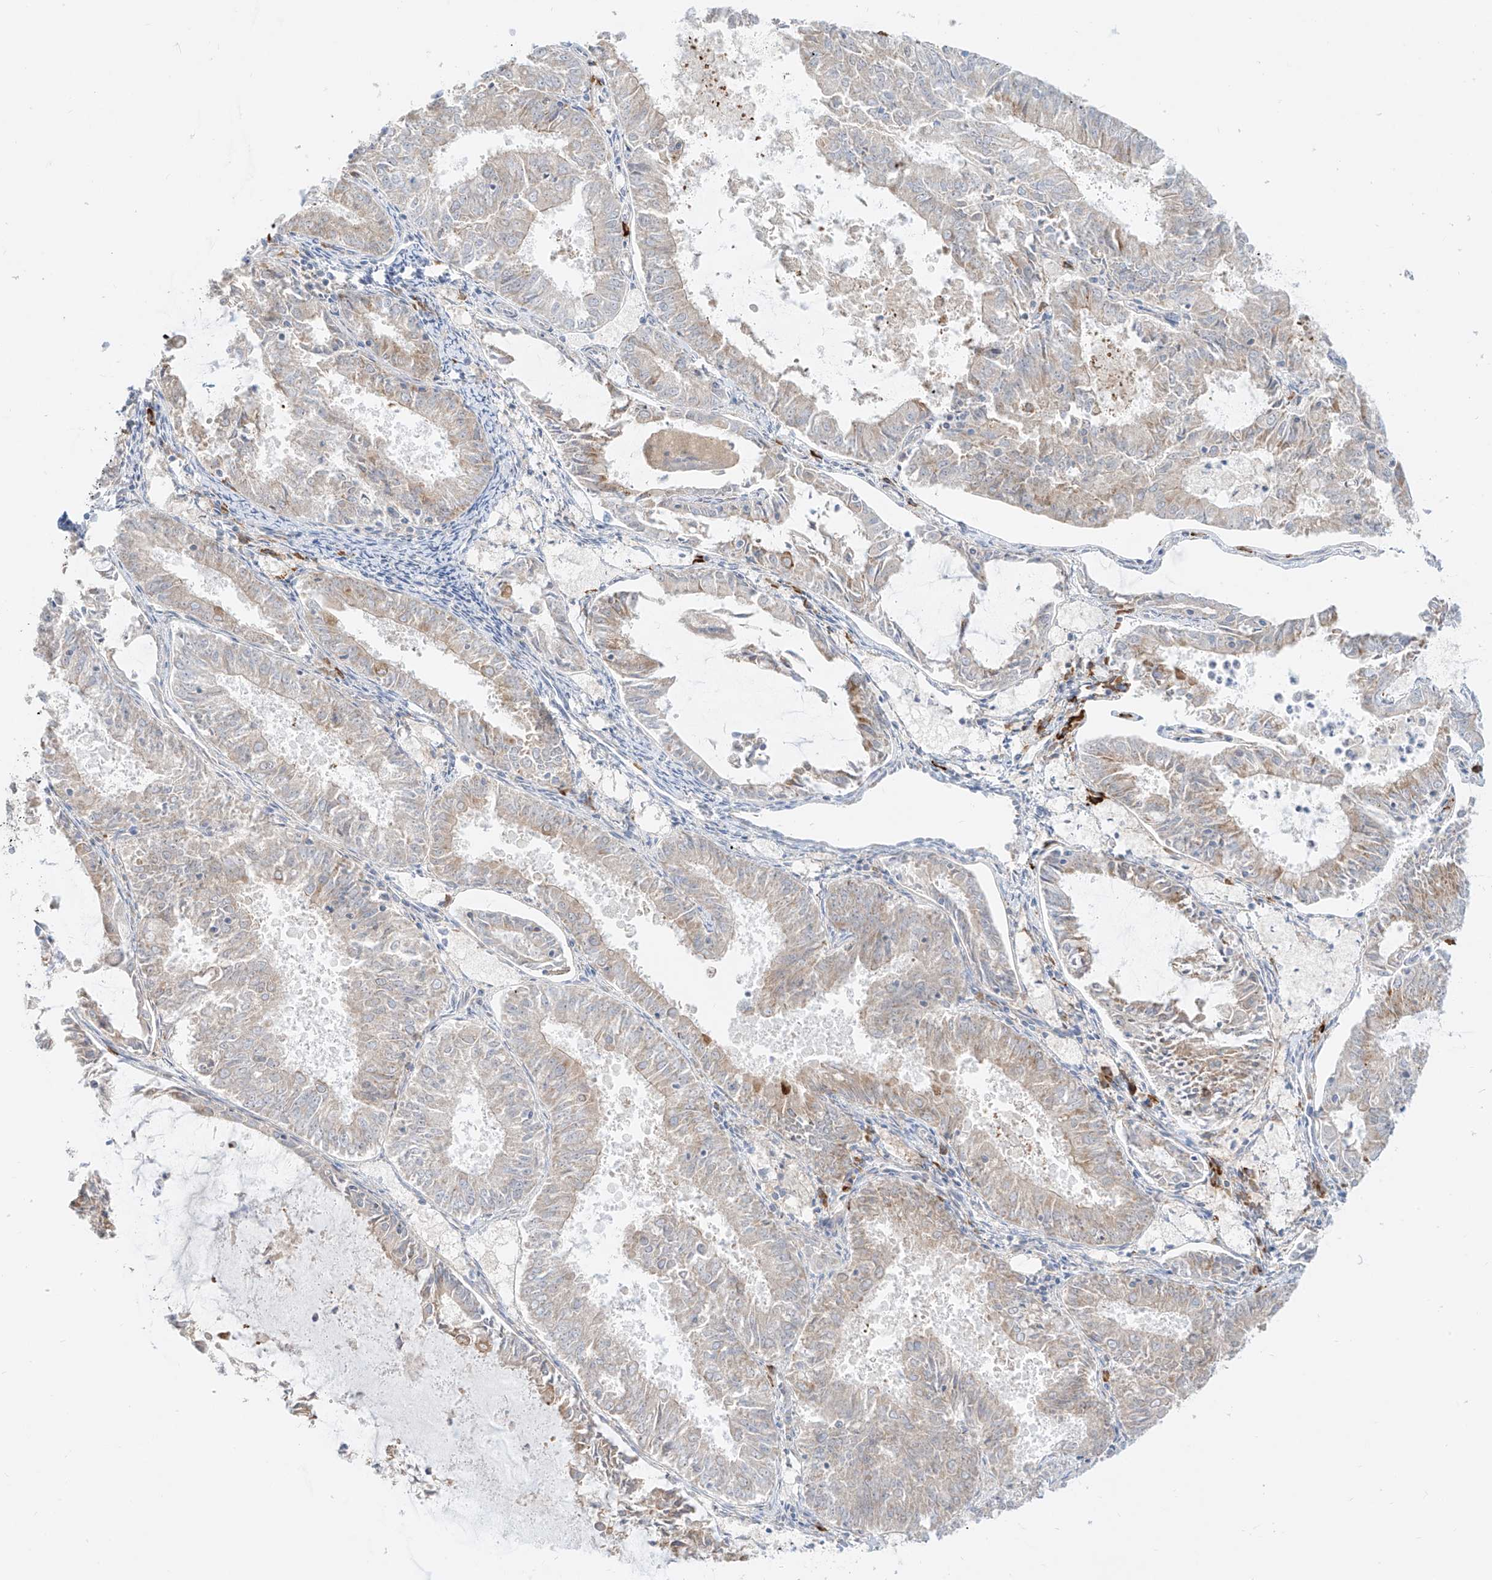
{"staining": {"intensity": "weak", "quantity": "<25%", "location": "cytoplasmic/membranous"}, "tissue": "endometrial cancer", "cell_type": "Tumor cells", "image_type": "cancer", "snomed": [{"axis": "morphology", "description": "Adenocarcinoma, NOS"}, {"axis": "topography", "description": "Endometrium"}], "caption": "Human adenocarcinoma (endometrial) stained for a protein using immunohistochemistry shows no positivity in tumor cells.", "gene": "SYTL3", "patient": {"sex": "female", "age": 57}}